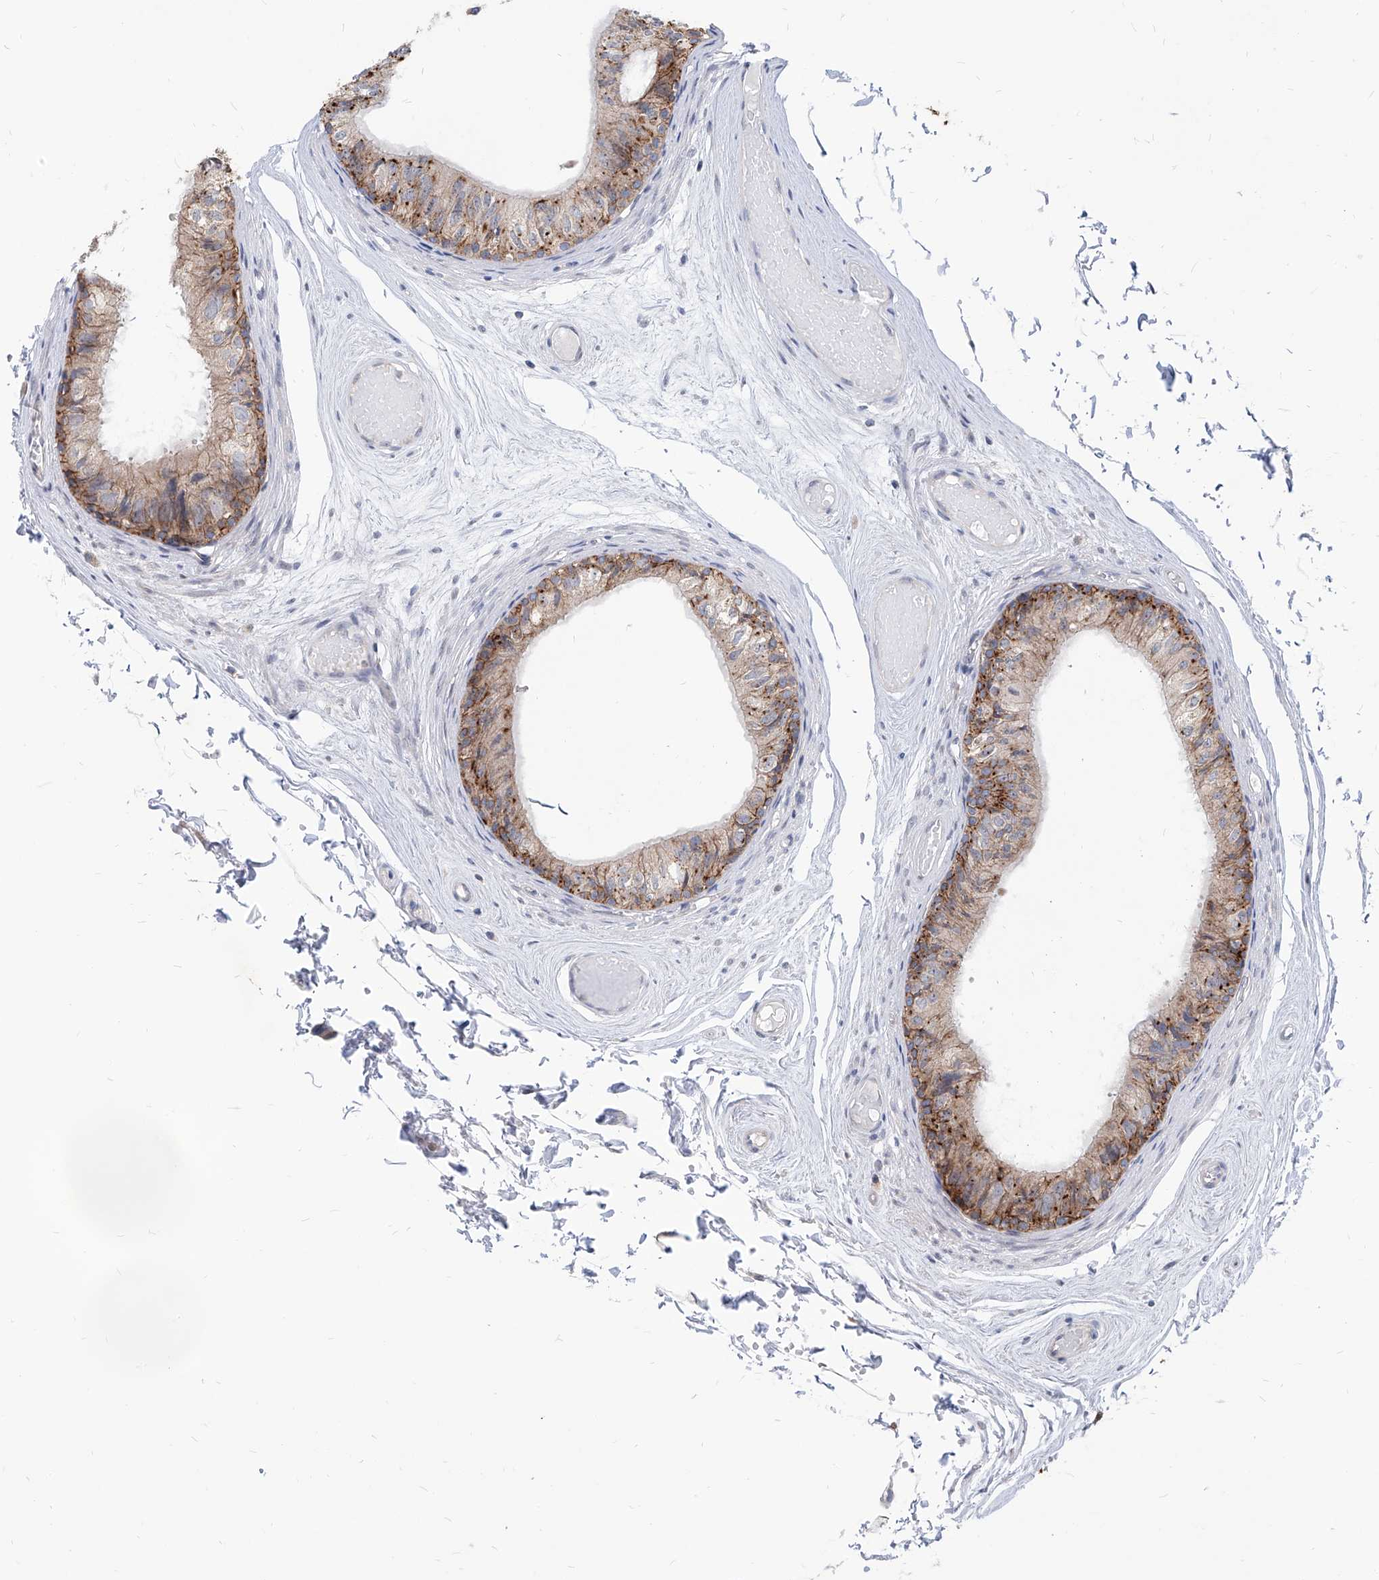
{"staining": {"intensity": "moderate", "quantity": ">75%", "location": "cytoplasmic/membranous"}, "tissue": "epididymis", "cell_type": "Glandular cells", "image_type": "normal", "snomed": [{"axis": "morphology", "description": "Normal tissue, NOS"}, {"axis": "topography", "description": "Epididymis"}], "caption": "This is an image of immunohistochemistry staining of normal epididymis, which shows moderate staining in the cytoplasmic/membranous of glandular cells.", "gene": "AGPS", "patient": {"sex": "male", "age": 79}}